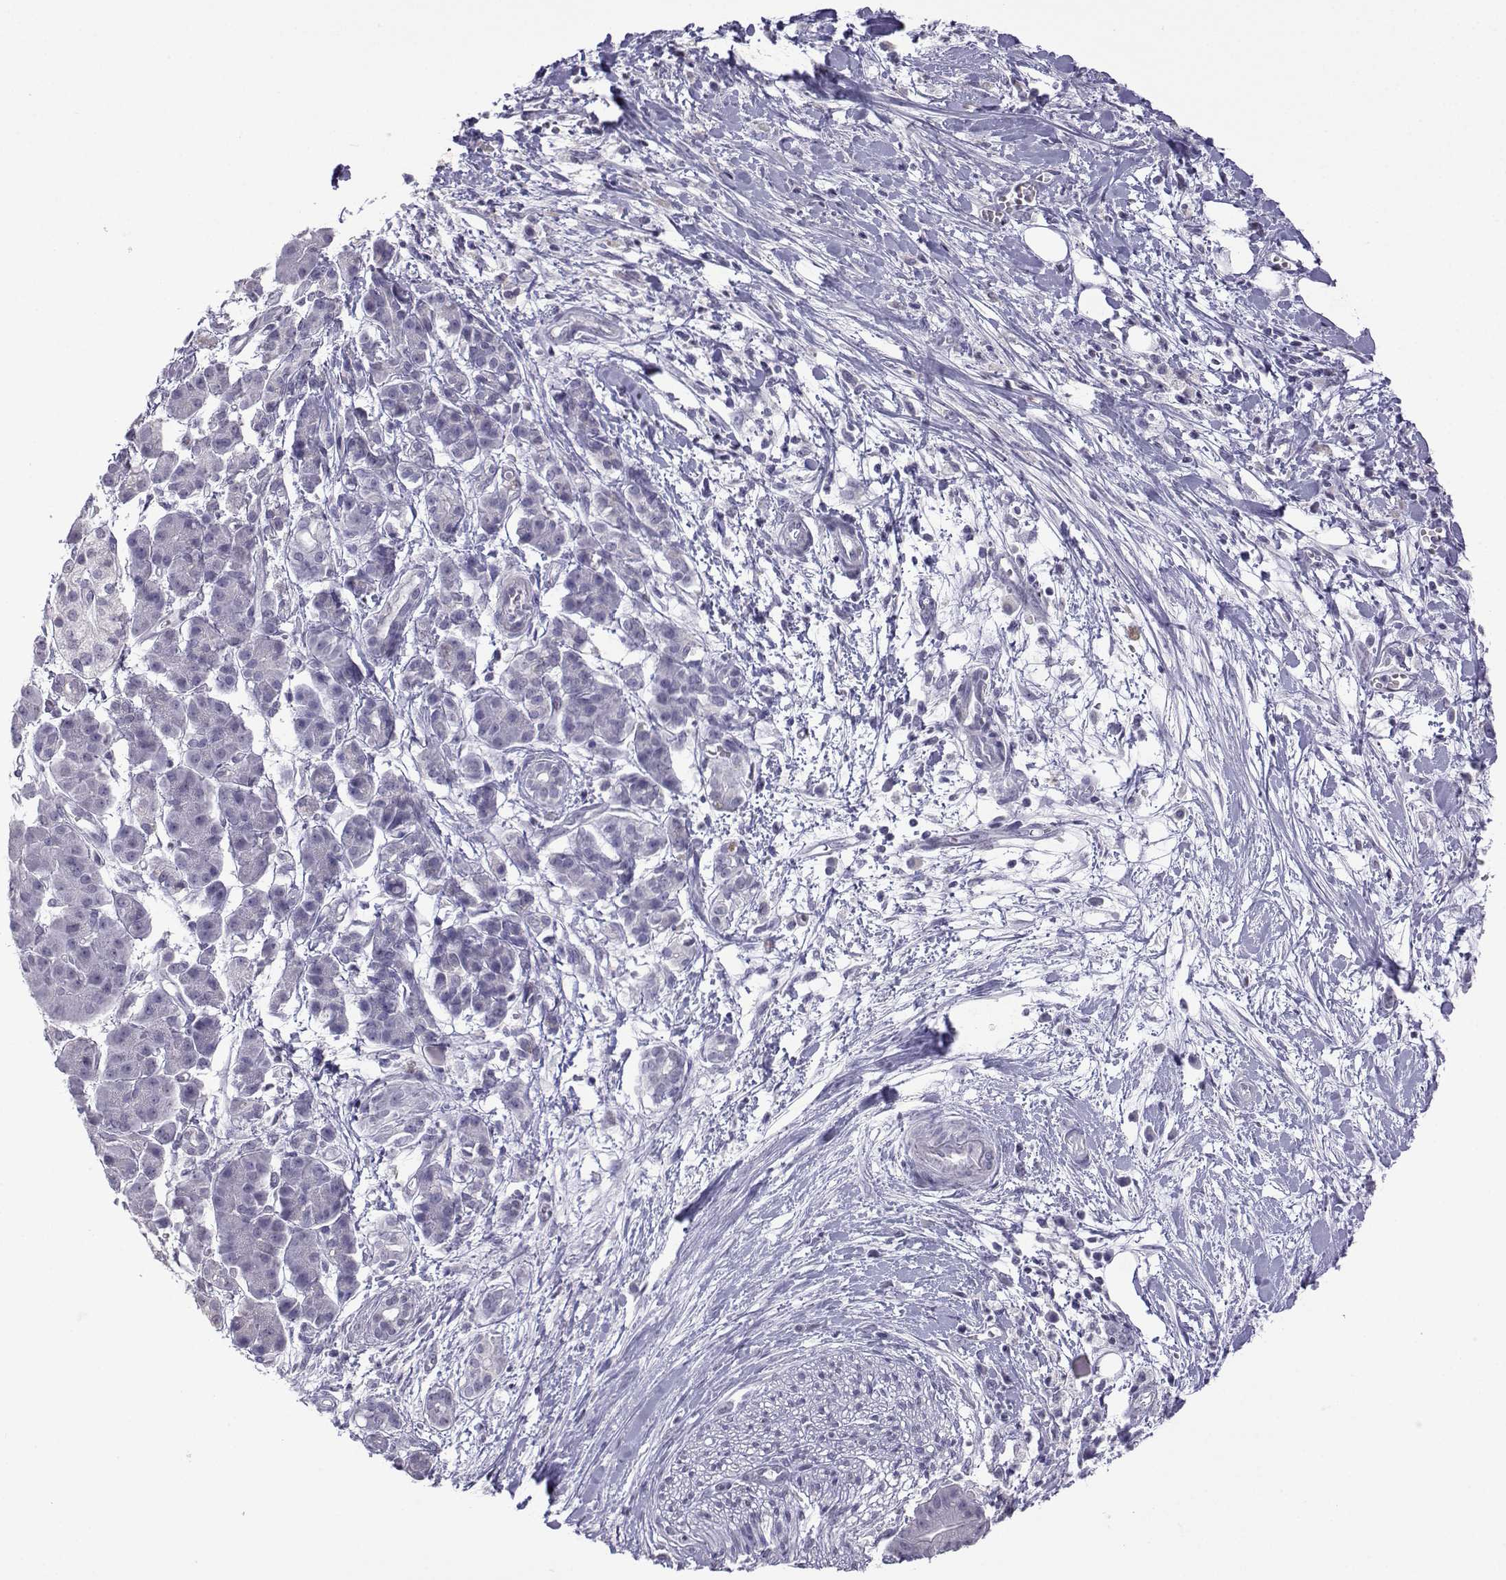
{"staining": {"intensity": "negative", "quantity": "none", "location": "none"}, "tissue": "pancreatic cancer", "cell_type": "Tumor cells", "image_type": "cancer", "snomed": [{"axis": "morphology", "description": "Normal tissue, NOS"}, {"axis": "morphology", "description": "Adenocarcinoma, NOS"}, {"axis": "topography", "description": "Lymph node"}, {"axis": "topography", "description": "Pancreas"}], "caption": "Pancreatic adenocarcinoma was stained to show a protein in brown. There is no significant expression in tumor cells.", "gene": "CFAP70", "patient": {"sex": "female", "age": 58}}